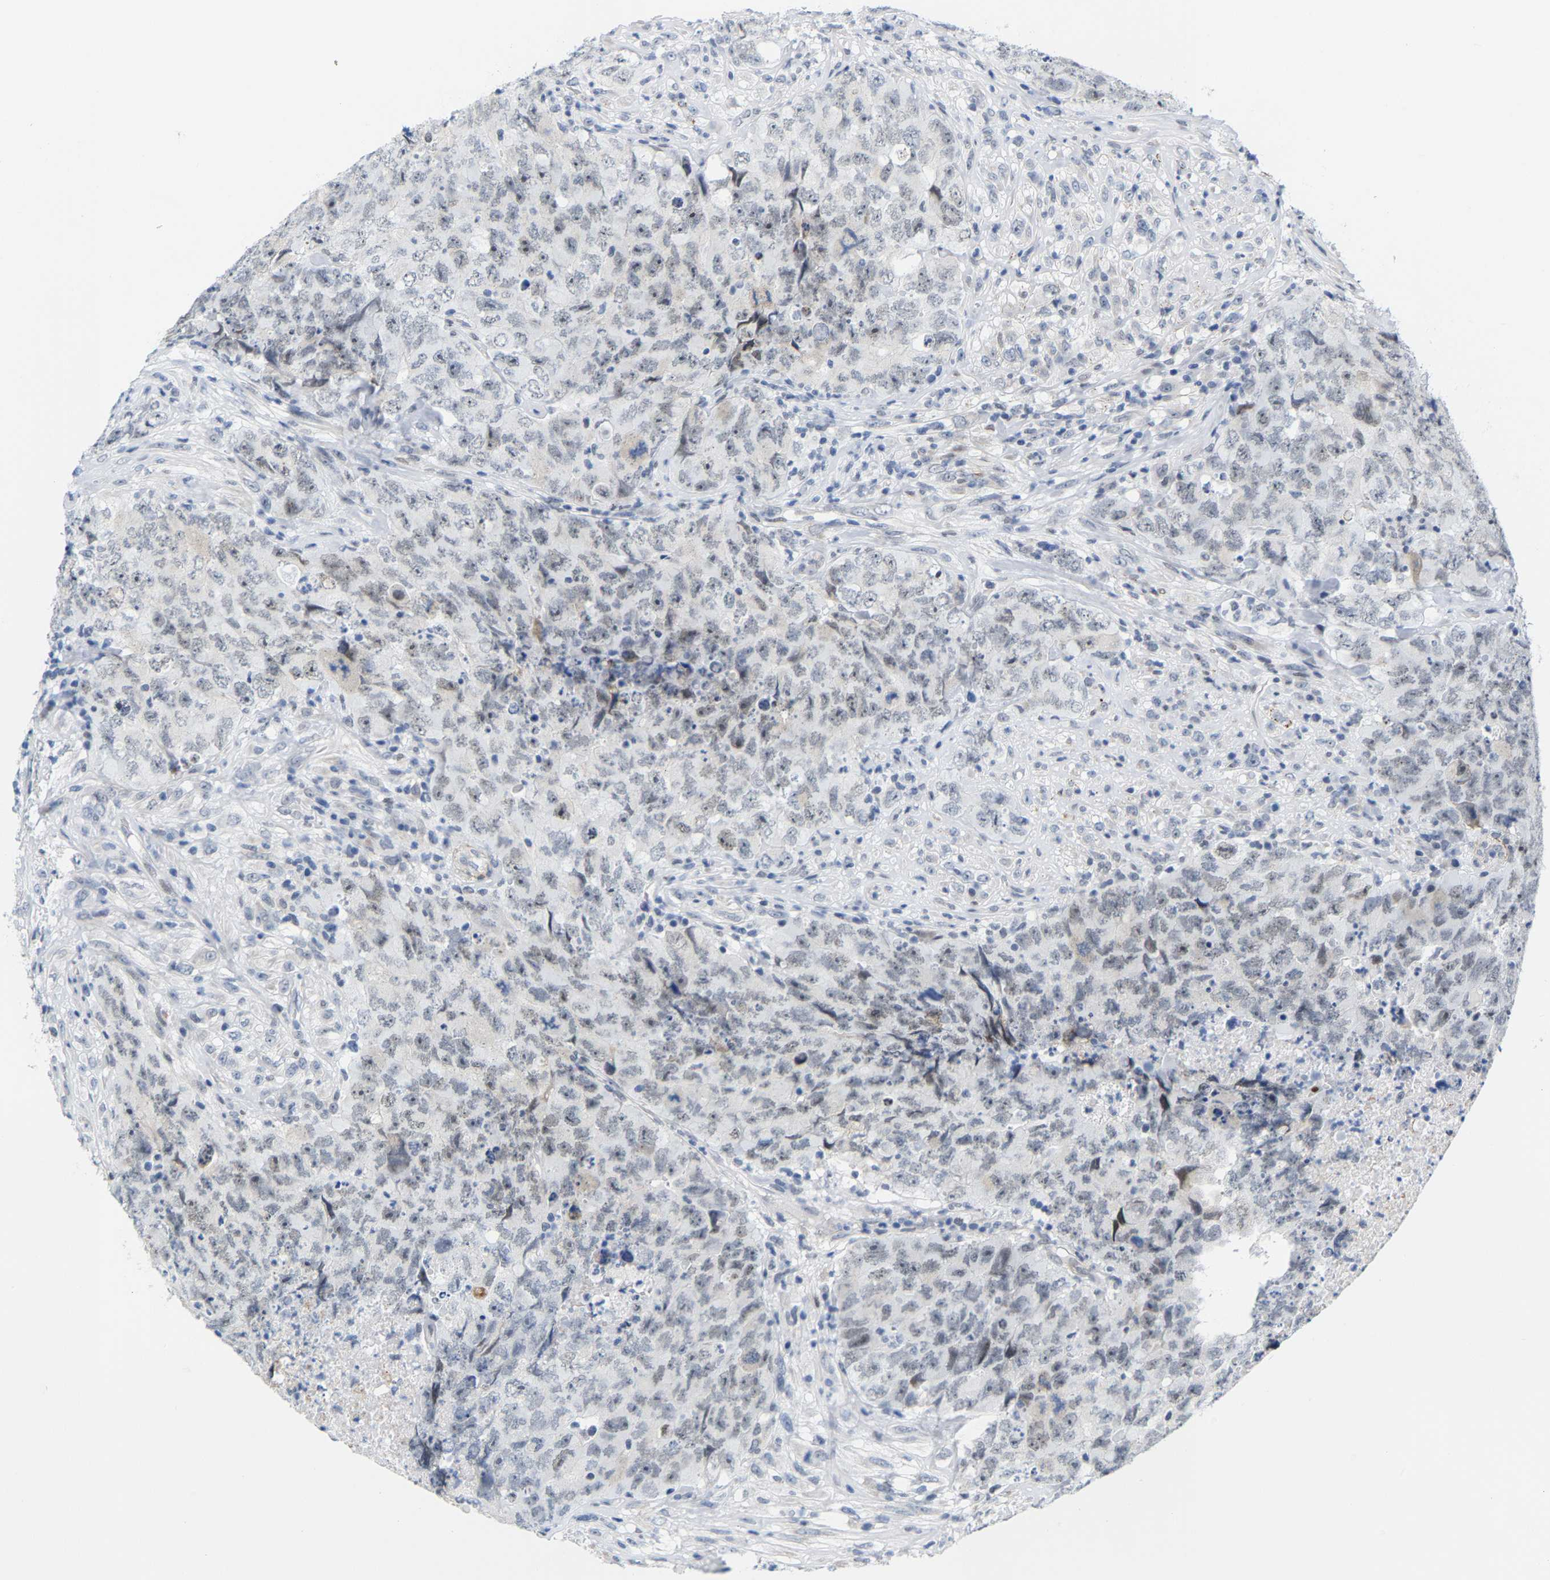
{"staining": {"intensity": "weak", "quantity": ">75%", "location": "nuclear"}, "tissue": "testis cancer", "cell_type": "Tumor cells", "image_type": "cancer", "snomed": [{"axis": "morphology", "description": "Carcinoma, Embryonal, NOS"}, {"axis": "topography", "description": "Testis"}], "caption": "Embryonal carcinoma (testis) stained for a protein reveals weak nuclear positivity in tumor cells.", "gene": "FAM180A", "patient": {"sex": "male", "age": 32}}